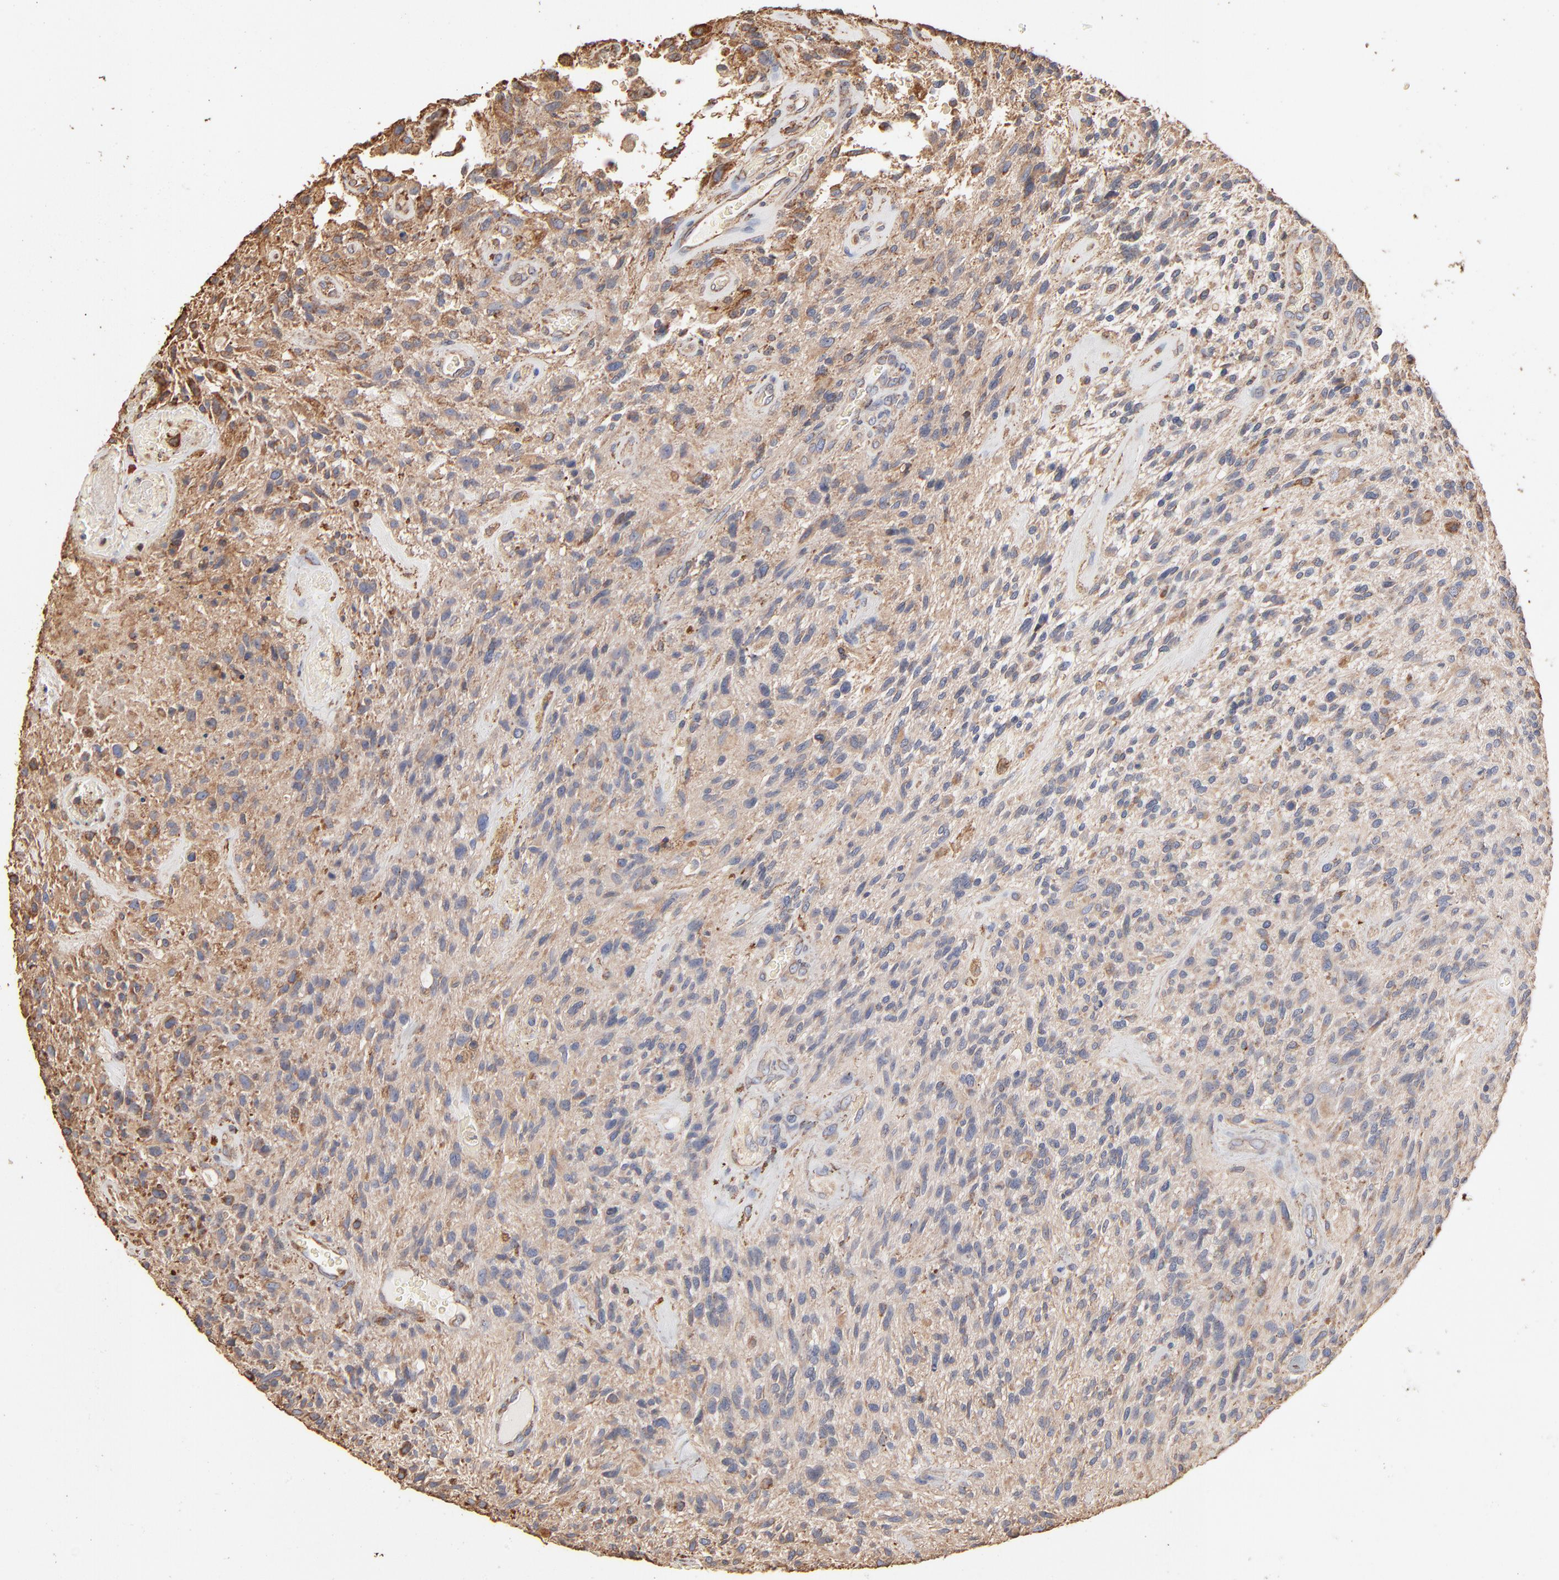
{"staining": {"intensity": "negative", "quantity": "none", "location": "none"}, "tissue": "glioma", "cell_type": "Tumor cells", "image_type": "cancer", "snomed": [{"axis": "morphology", "description": "Normal tissue, NOS"}, {"axis": "morphology", "description": "Glioma, malignant, High grade"}, {"axis": "topography", "description": "Cerebral cortex"}], "caption": "This is a histopathology image of immunohistochemistry staining of high-grade glioma (malignant), which shows no expression in tumor cells. (IHC, brightfield microscopy, high magnification).", "gene": "PDIA3", "patient": {"sex": "male", "age": 75}}